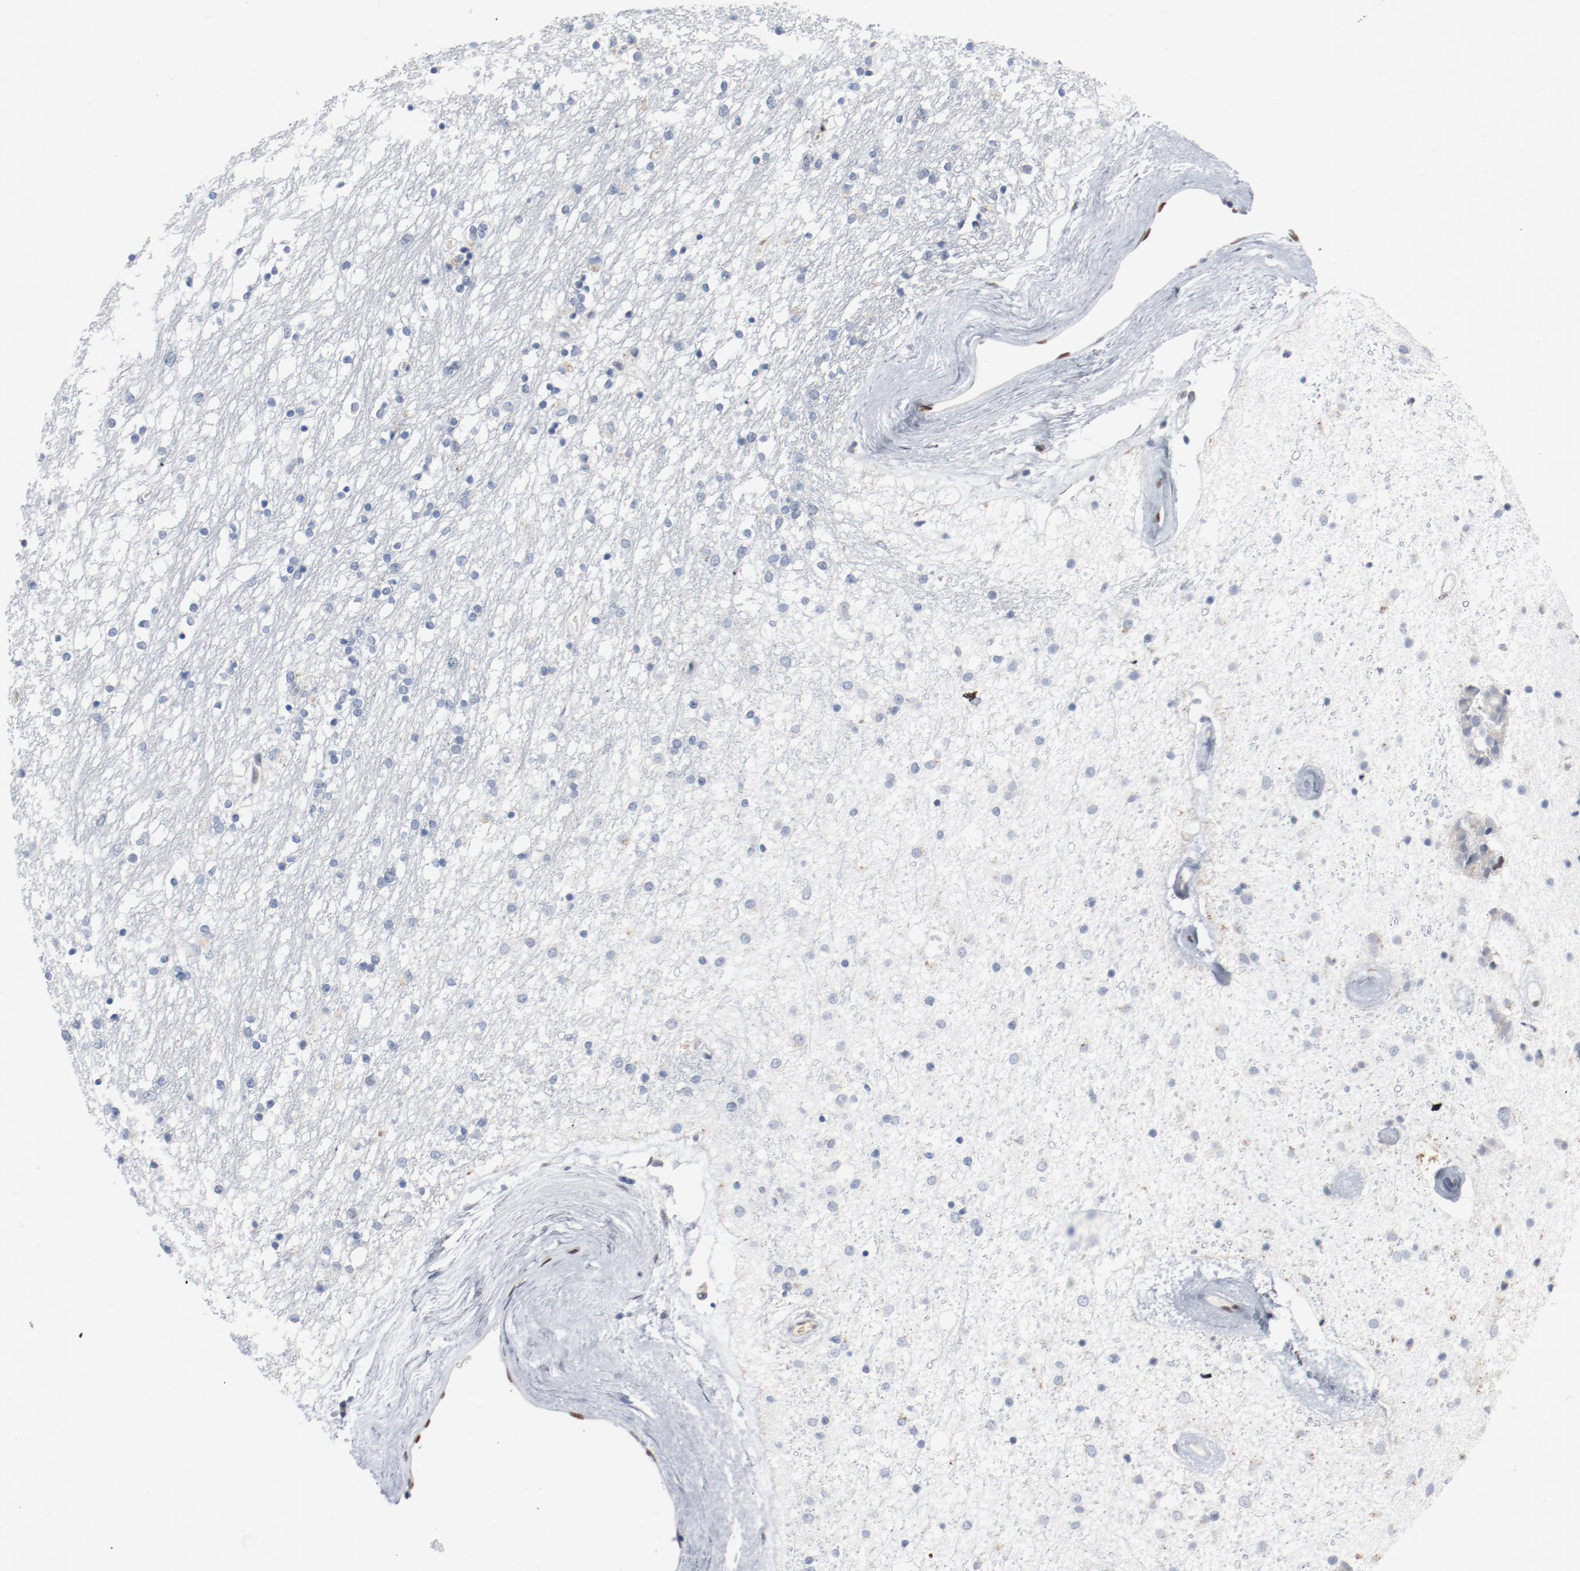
{"staining": {"intensity": "negative", "quantity": "none", "location": "none"}, "tissue": "caudate", "cell_type": "Glial cells", "image_type": "normal", "snomed": [{"axis": "morphology", "description": "Normal tissue, NOS"}, {"axis": "topography", "description": "Lateral ventricle wall"}], "caption": "DAB (3,3'-diaminobenzidine) immunohistochemical staining of unremarkable human caudate shows no significant positivity in glial cells. Brightfield microscopy of immunohistochemistry stained with DAB (brown) and hematoxylin (blue), captured at high magnification.", "gene": "ENSG00000285708", "patient": {"sex": "female", "age": 54}}